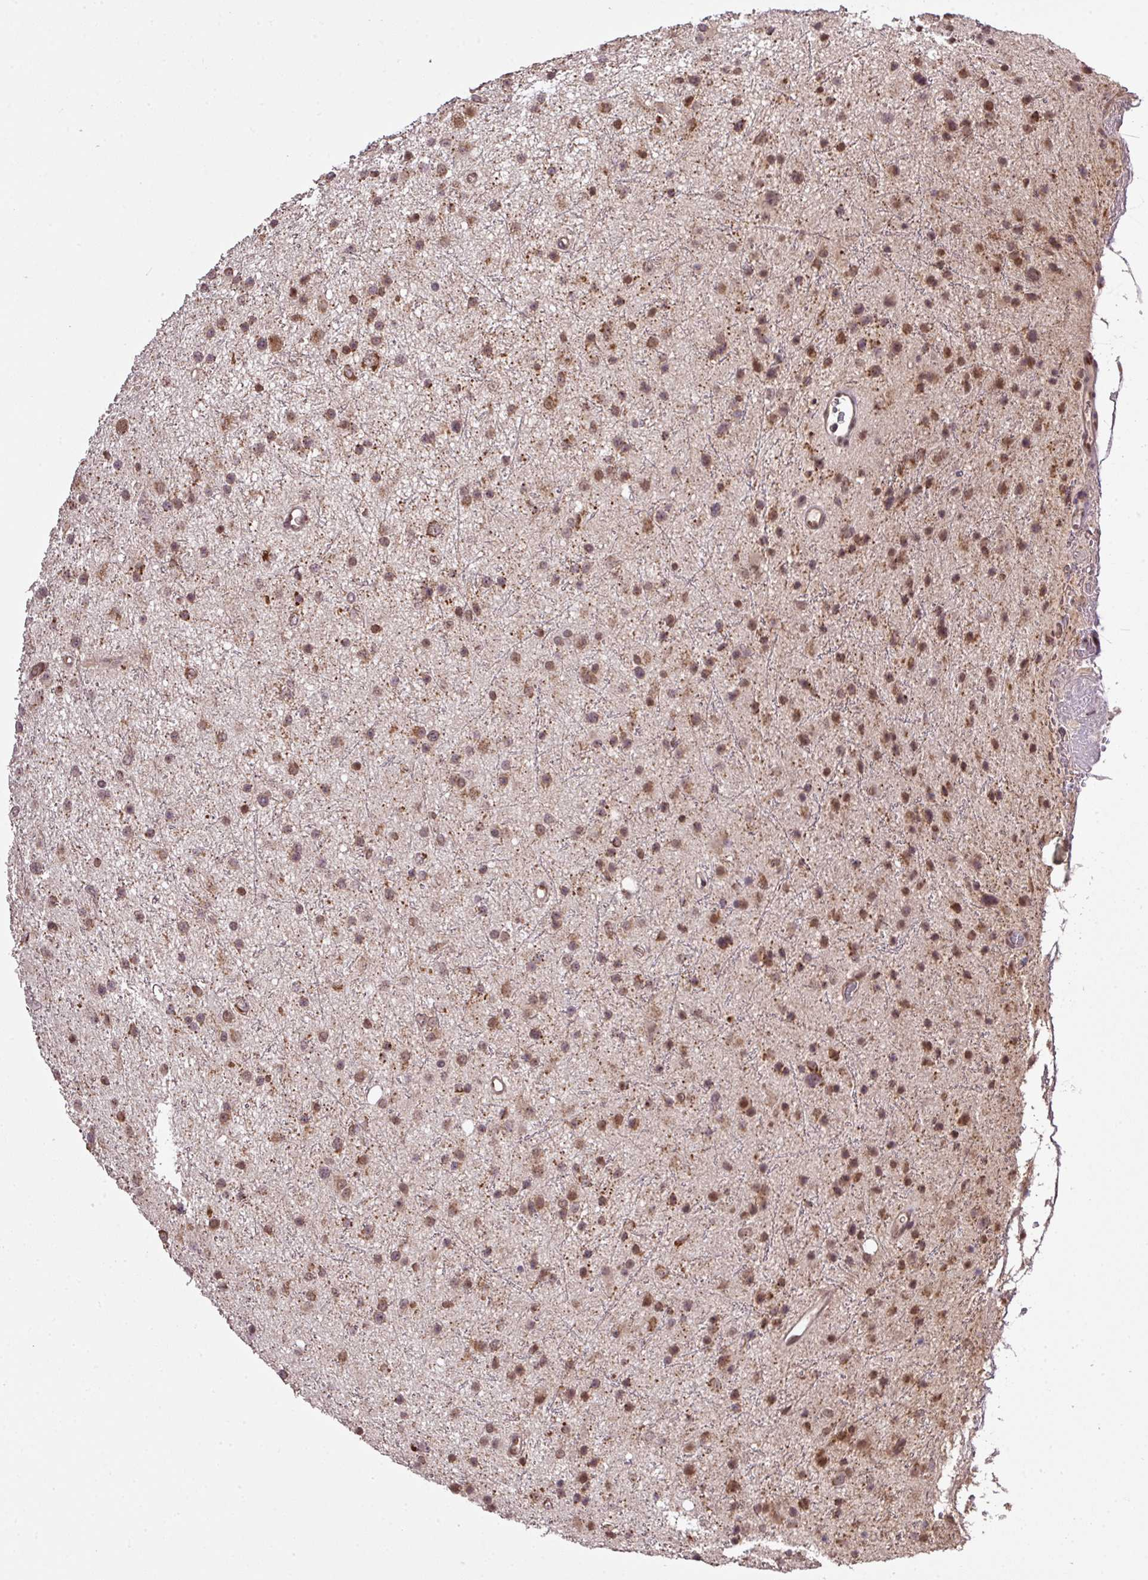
{"staining": {"intensity": "moderate", "quantity": ">75%", "location": "cytoplasmic/membranous,nuclear"}, "tissue": "glioma", "cell_type": "Tumor cells", "image_type": "cancer", "snomed": [{"axis": "morphology", "description": "Glioma, malignant, Low grade"}, {"axis": "topography", "description": "Cerebral cortex"}], "caption": "Glioma tissue reveals moderate cytoplasmic/membranous and nuclear expression in approximately >75% of tumor cells, visualized by immunohistochemistry. Nuclei are stained in blue.", "gene": "SMCO4", "patient": {"sex": "female", "age": 39}}